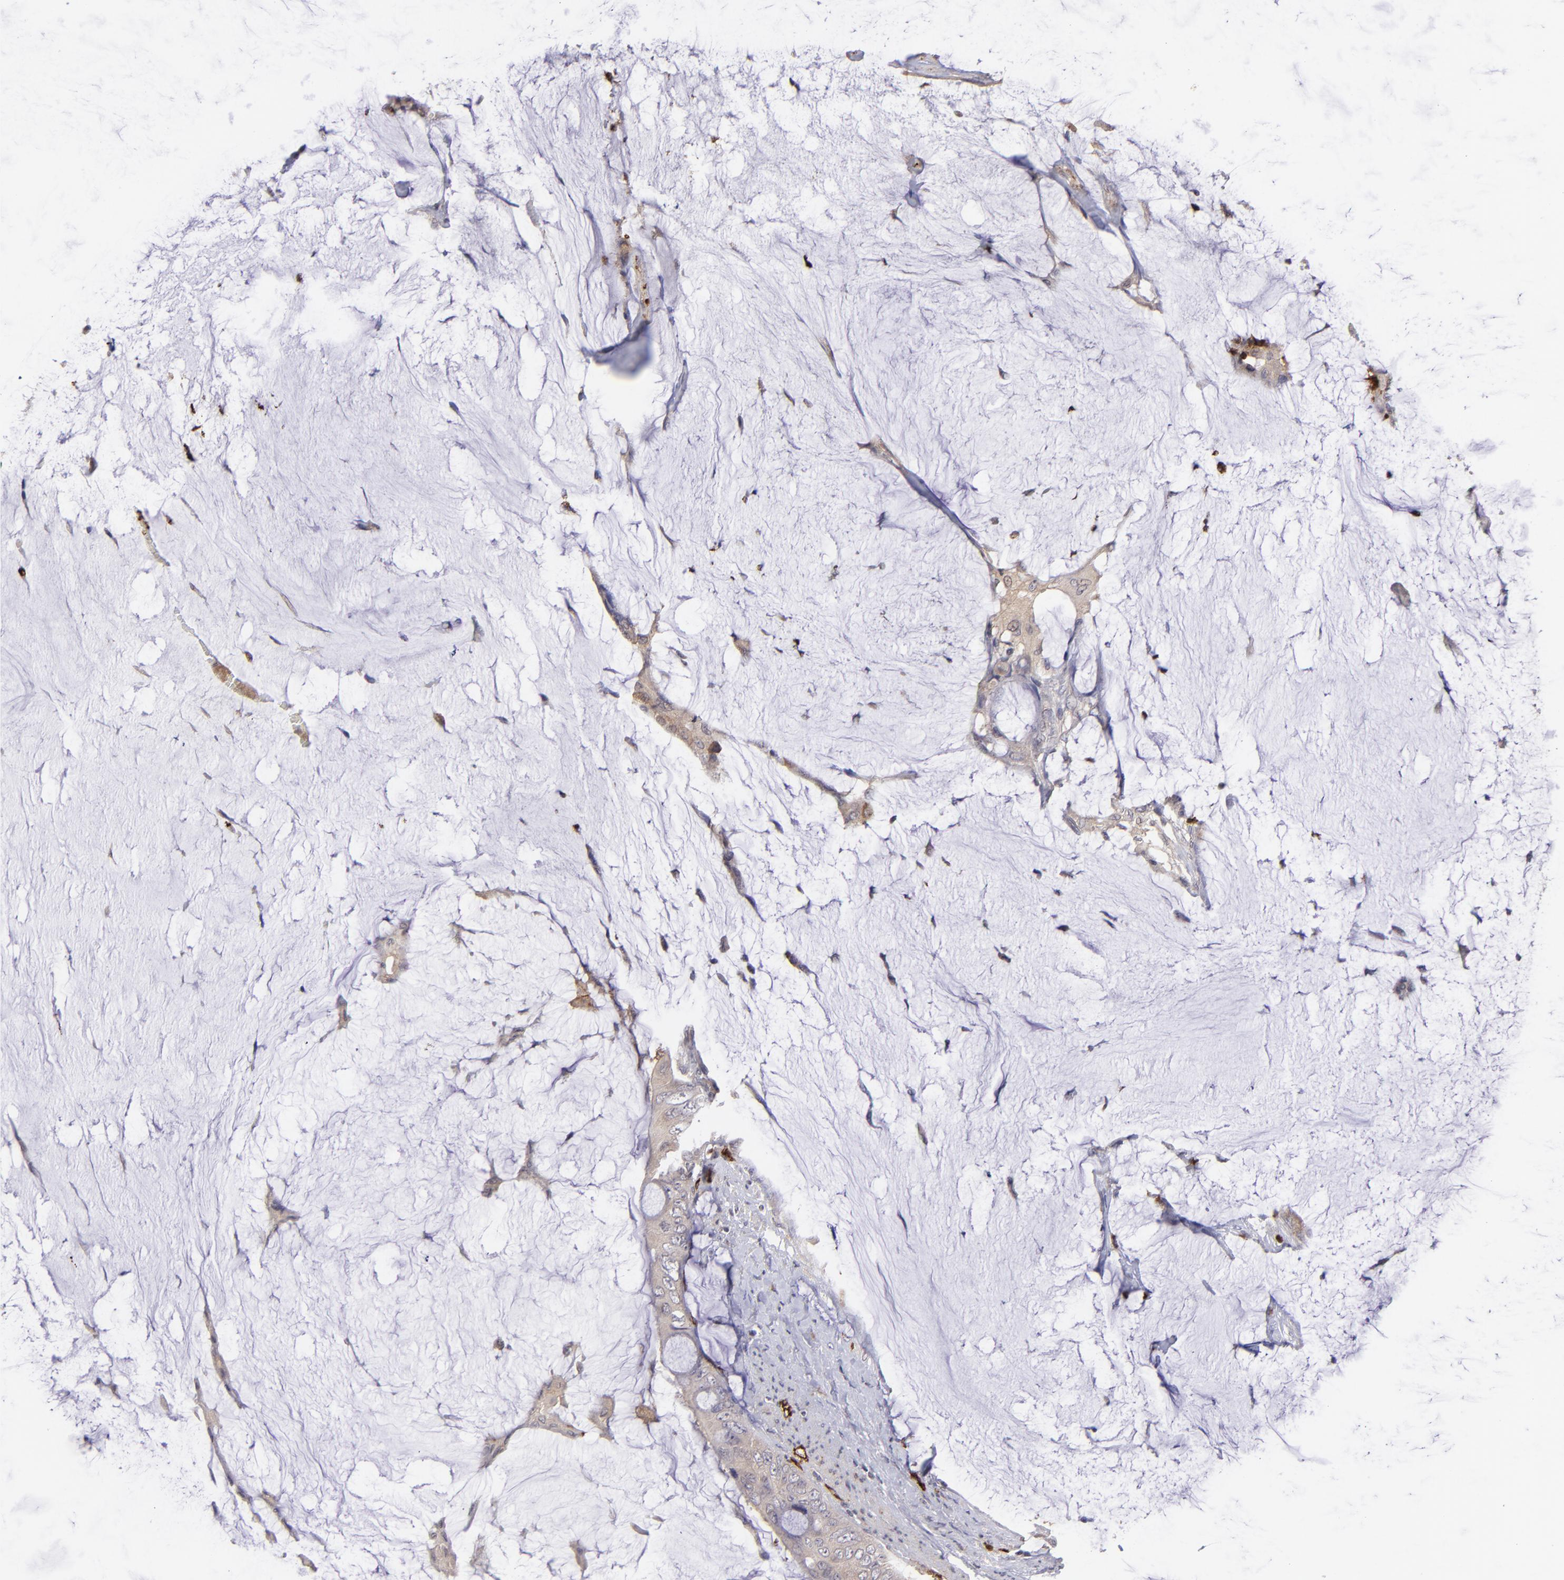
{"staining": {"intensity": "negative", "quantity": "none", "location": "none"}, "tissue": "colorectal cancer", "cell_type": "Tumor cells", "image_type": "cancer", "snomed": [{"axis": "morphology", "description": "Normal tissue, NOS"}, {"axis": "morphology", "description": "Adenocarcinoma, NOS"}, {"axis": "topography", "description": "Rectum"}, {"axis": "topography", "description": "Peripheral nerve tissue"}], "caption": "There is no significant expression in tumor cells of colorectal cancer (adenocarcinoma).", "gene": "DYSF", "patient": {"sex": "female", "age": 77}}